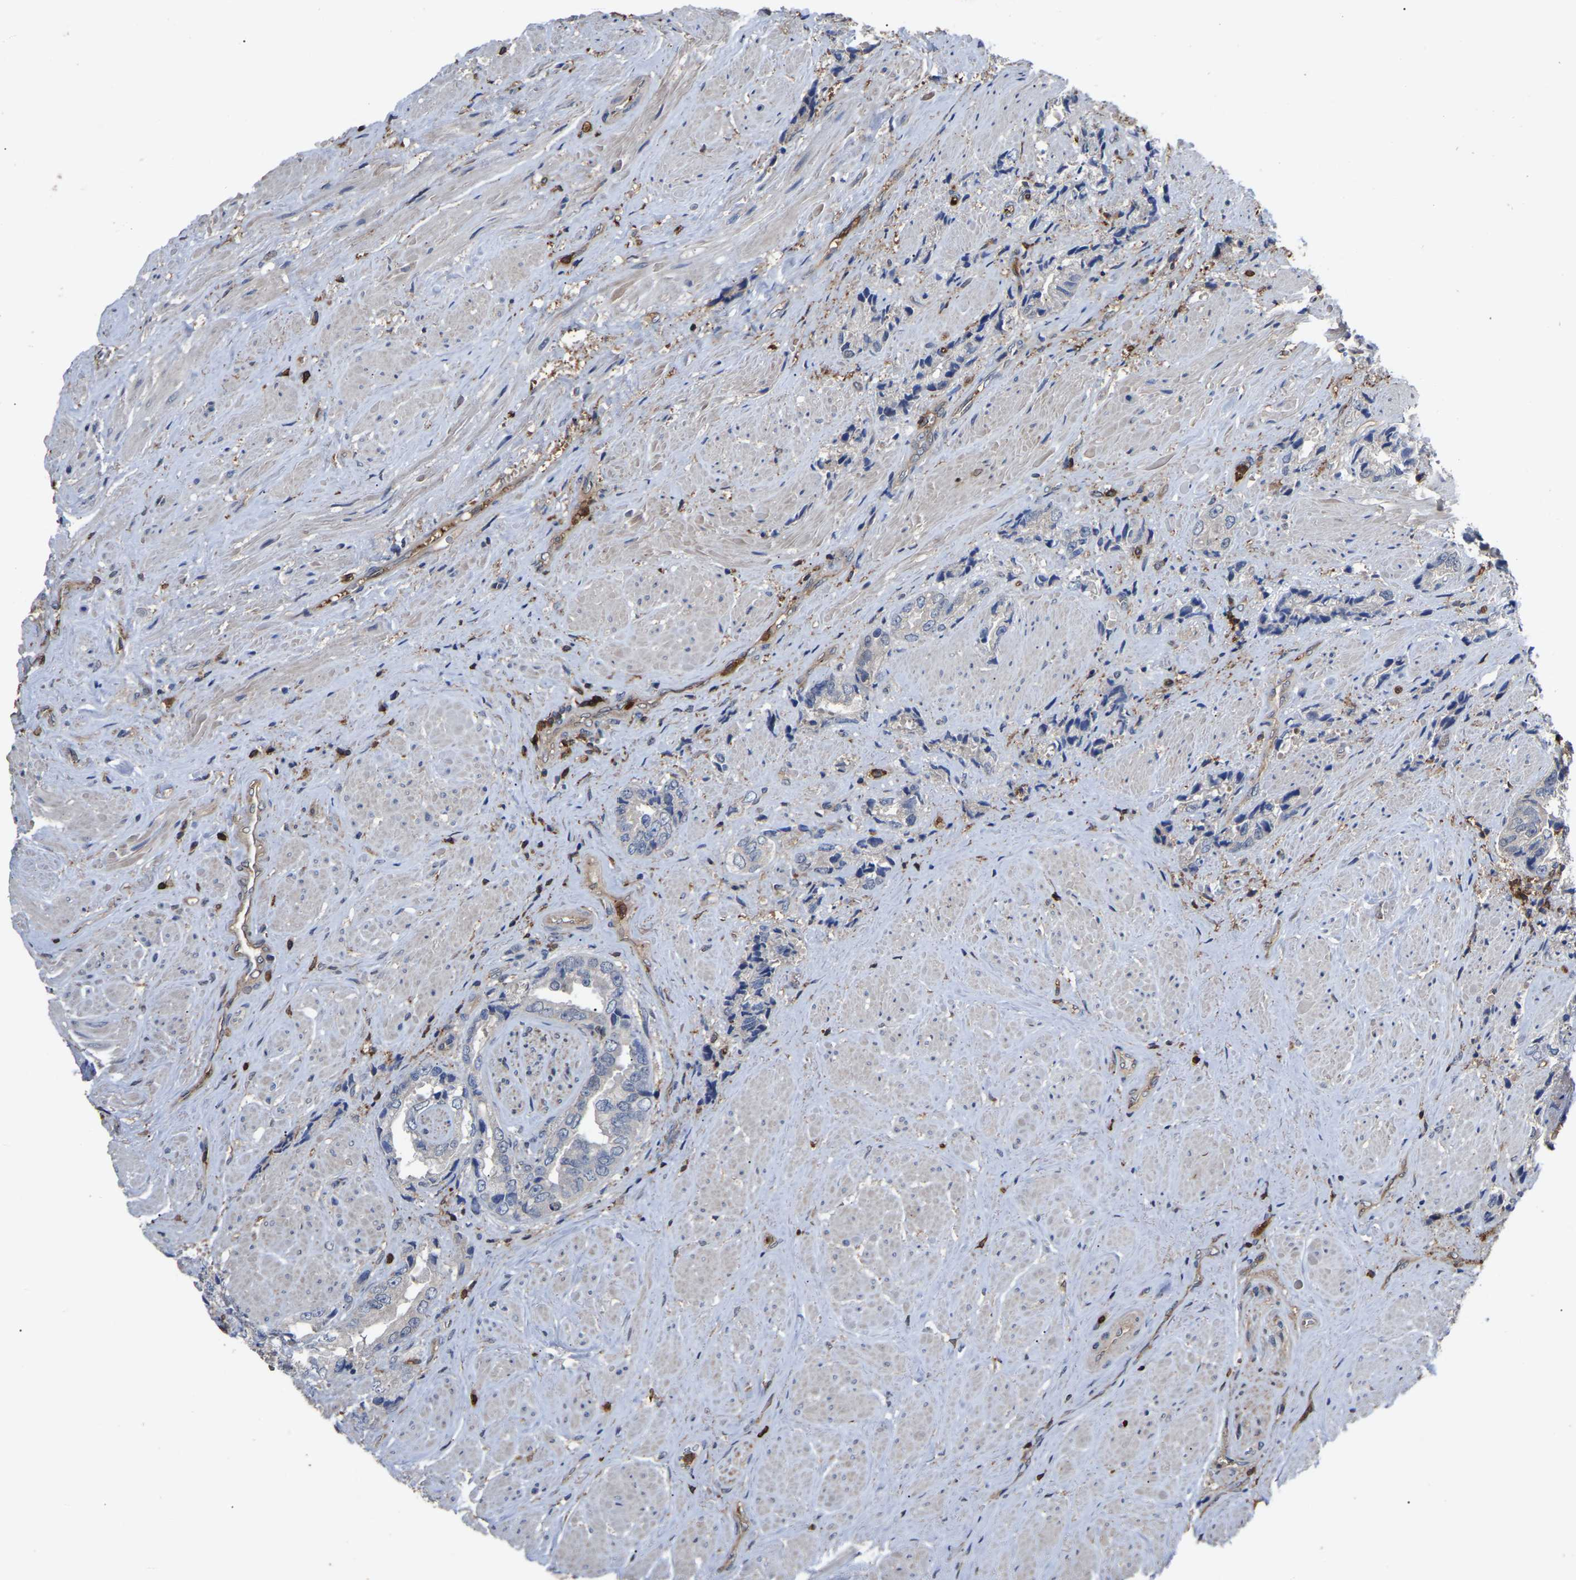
{"staining": {"intensity": "negative", "quantity": "none", "location": "none"}, "tissue": "prostate cancer", "cell_type": "Tumor cells", "image_type": "cancer", "snomed": [{"axis": "morphology", "description": "Adenocarcinoma, High grade"}, {"axis": "topography", "description": "Prostate"}], "caption": "A high-resolution image shows IHC staining of prostate cancer, which demonstrates no significant expression in tumor cells. (Stains: DAB immunohistochemistry with hematoxylin counter stain, Microscopy: brightfield microscopy at high magnification).", "gene": "CIT", "patient": {"sex": "male", "age": 61}}